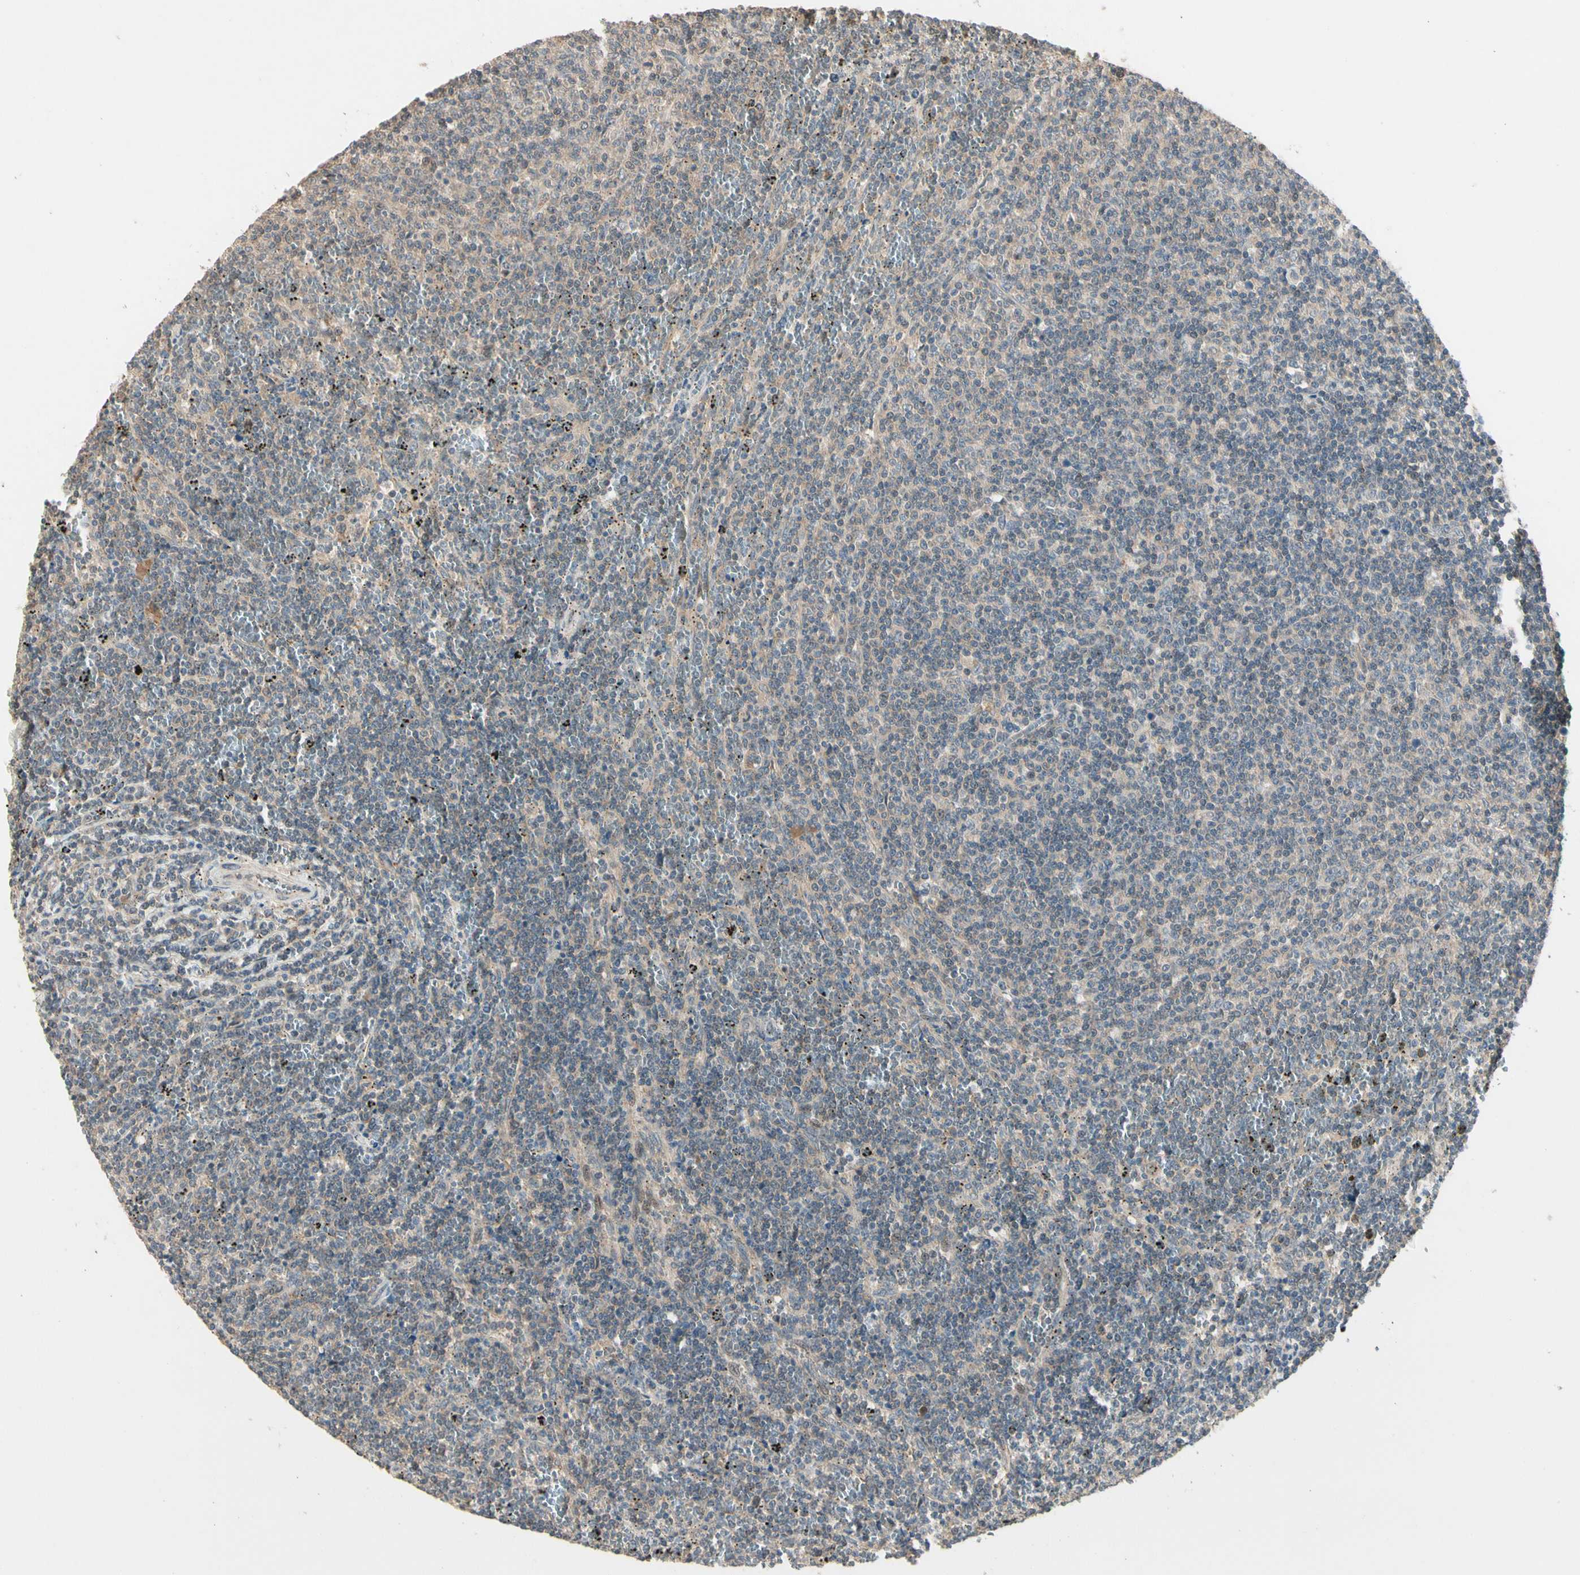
{"staining": {"intensity": "weak", "quantity": ">75%", "location": "cytoplasmic/membranous"}, "tissue": "lymphoma", "cell_type": "Tumor cells", "image_type": "cancer", "snomed": [{"axis": "morphology", "description": "Malignant lymphoma, non-Hodgkin's type, Low grade"}, {"axis": "topography", "description": "Spleen"}], "caption": "Low-grade malignant lymphoma, non-Hodgkin's type stained with IHC displays weak cytoplasmic/membranous positivity in approximately >75% of tumor cells.", "gene": "ATG4C", "patient": {"sex": "female", "age": 50}}